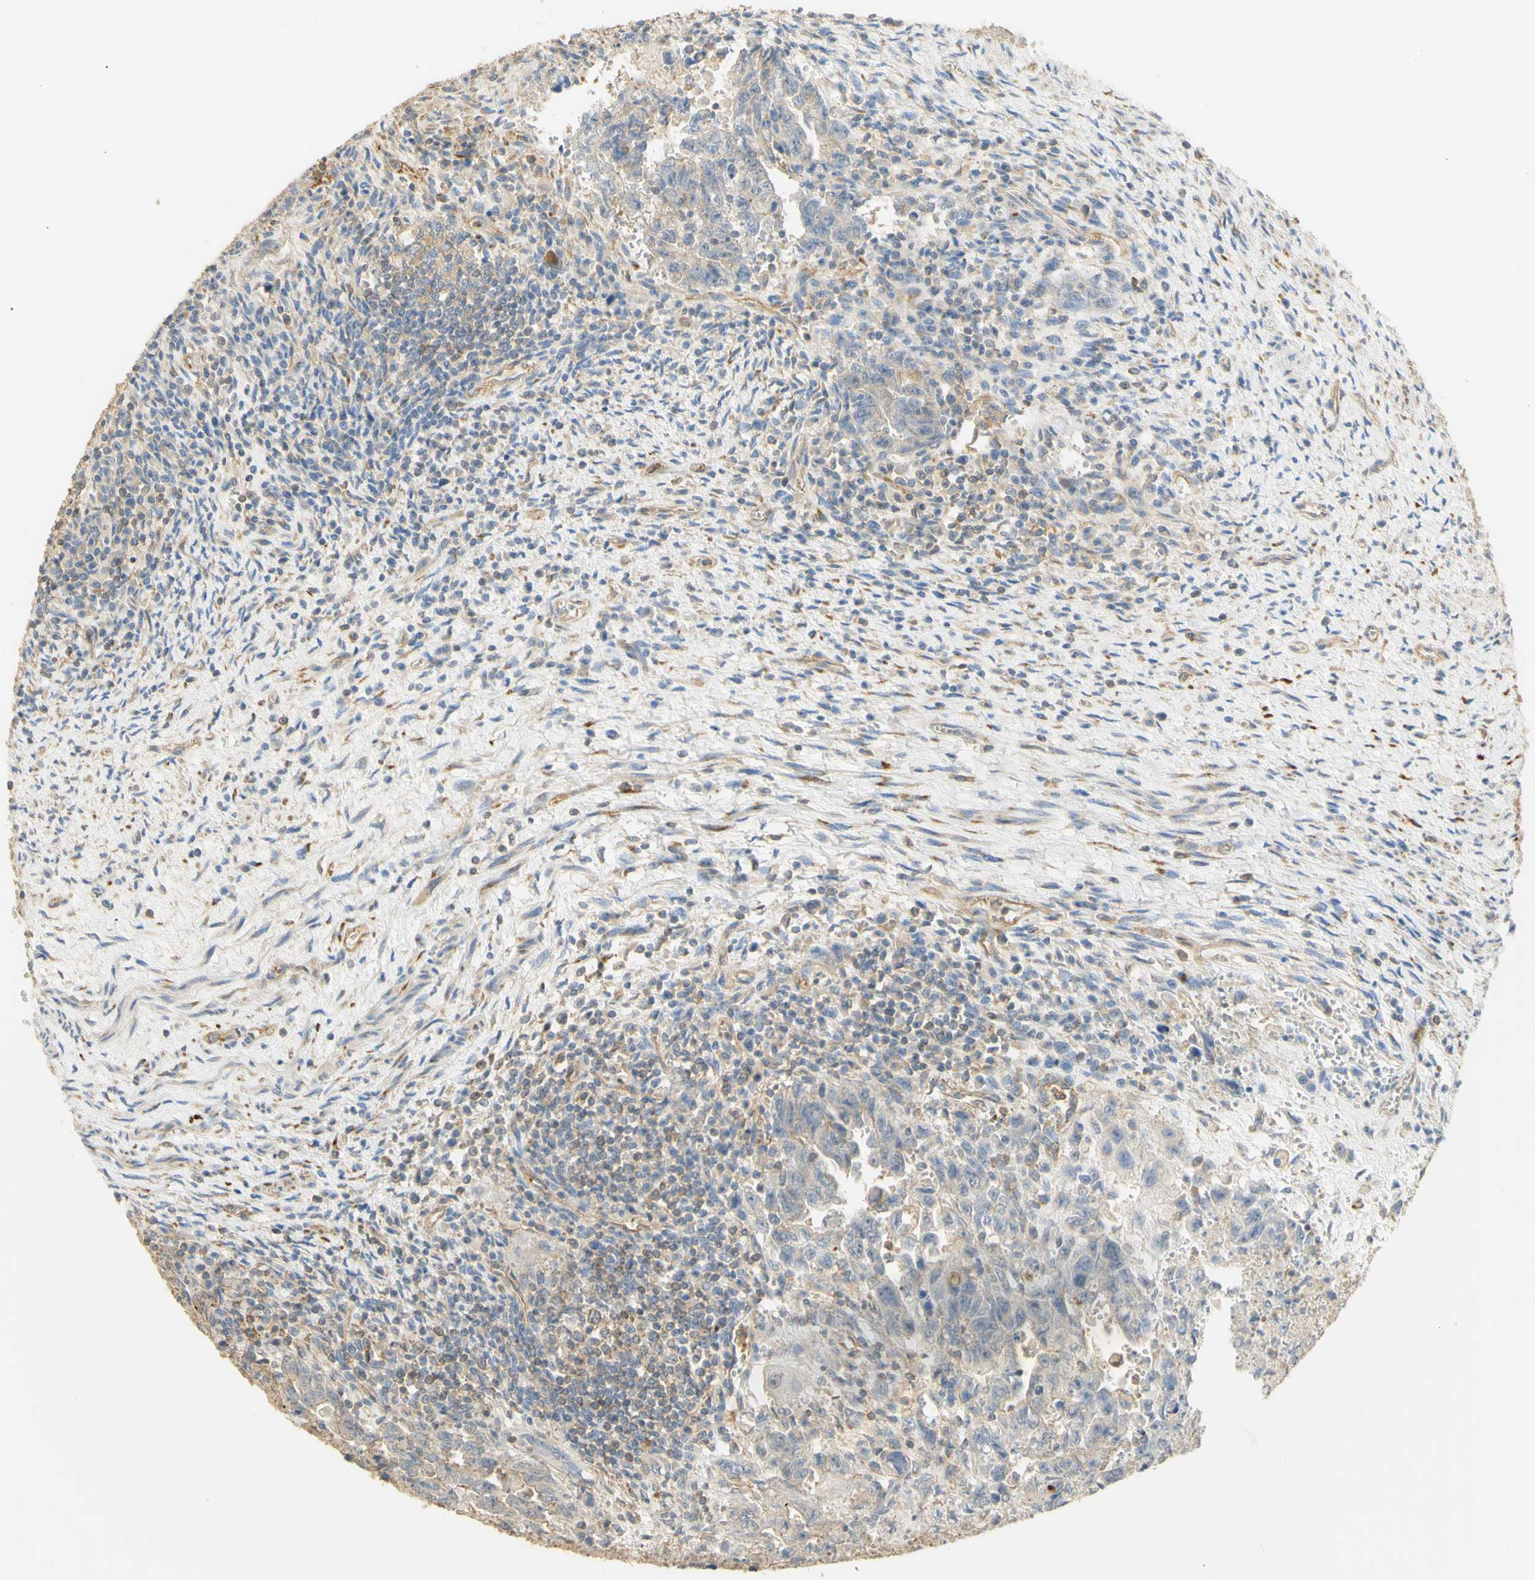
{"staining": {"intensity": "negative", "quantity": "none", "location": "none"}, "tissue": "testis cancer", "cell_type": "Tumor cells", "image_type": "cancer", "snomed": [{"axis": "morphology", "description": "Carcinoma, Embryonal, NOS"}, {"axis": "topography", "description": "Testis"}], "caption": "Tumor cells are negative for brown protein staining in testis cancer.", "gene": "KCNE4", "patient": {"sex": "male", "age": 28}}